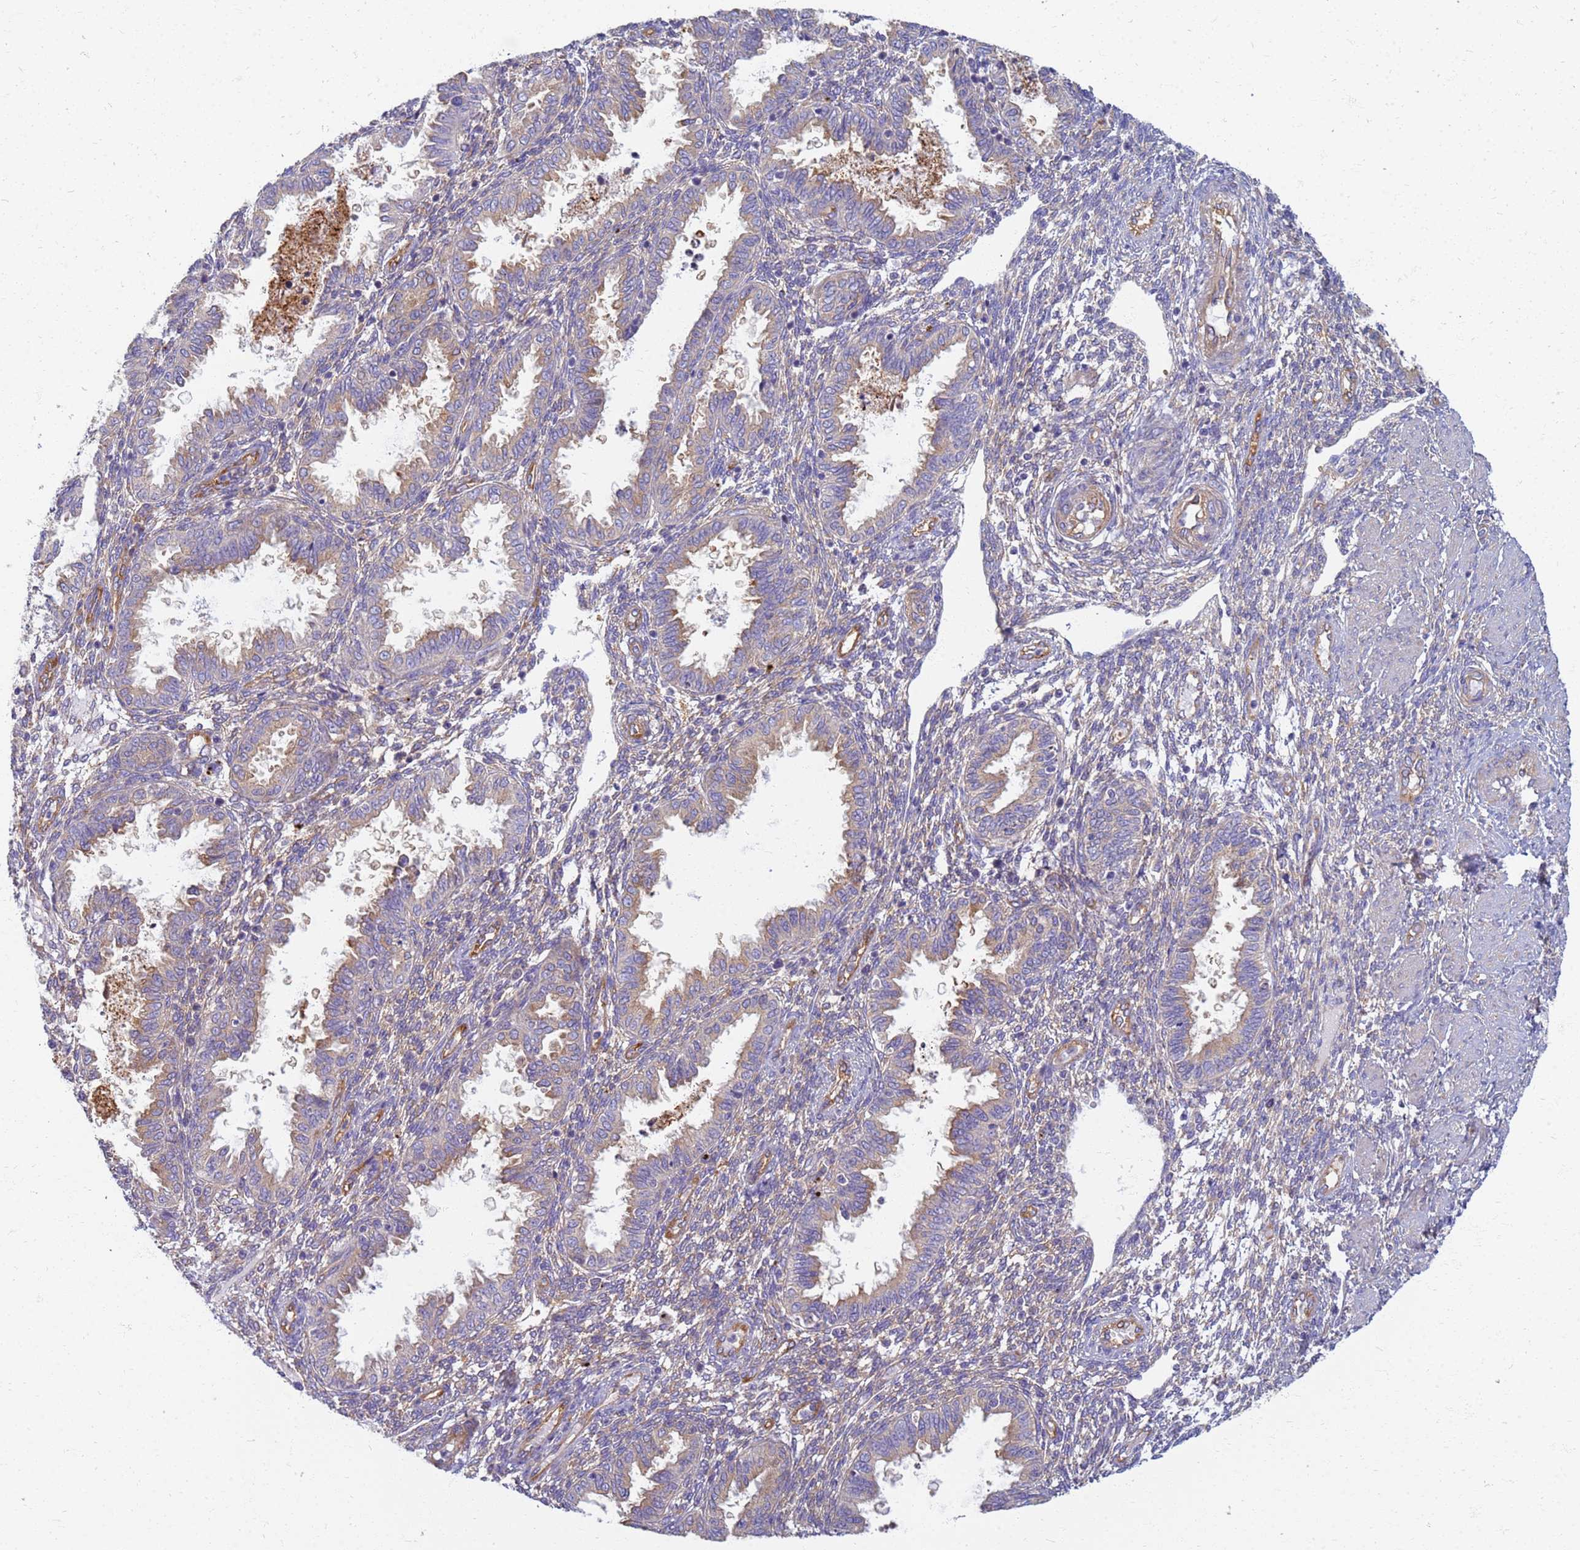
{"staining": {"intensity": "moderate", "quantity": "<25%", "location": "cytoplasmic/membranous"}, "tissue": "endometrium", "cell_type": "Cells in endometrial stroma", "image_type": "normal", "snomed": [{"axis": "morphology", "description": "Normal tissue, NOS"}, {"axis": "topography", "description": "Endometrium"}], "caption": "Immunohistochemistry (DAB (3,3'-diaminobenzidine)) staining of unremarkable endometrium exhibits moderate cytoplasmic/membranous protein staining in approximately <25% of cells in endometrial stroma. (brown staining indicates protein expression, while blue staining denotes nuclei).", "gene": "EEA1", "patient": {"sex": "female", "age": 33}}